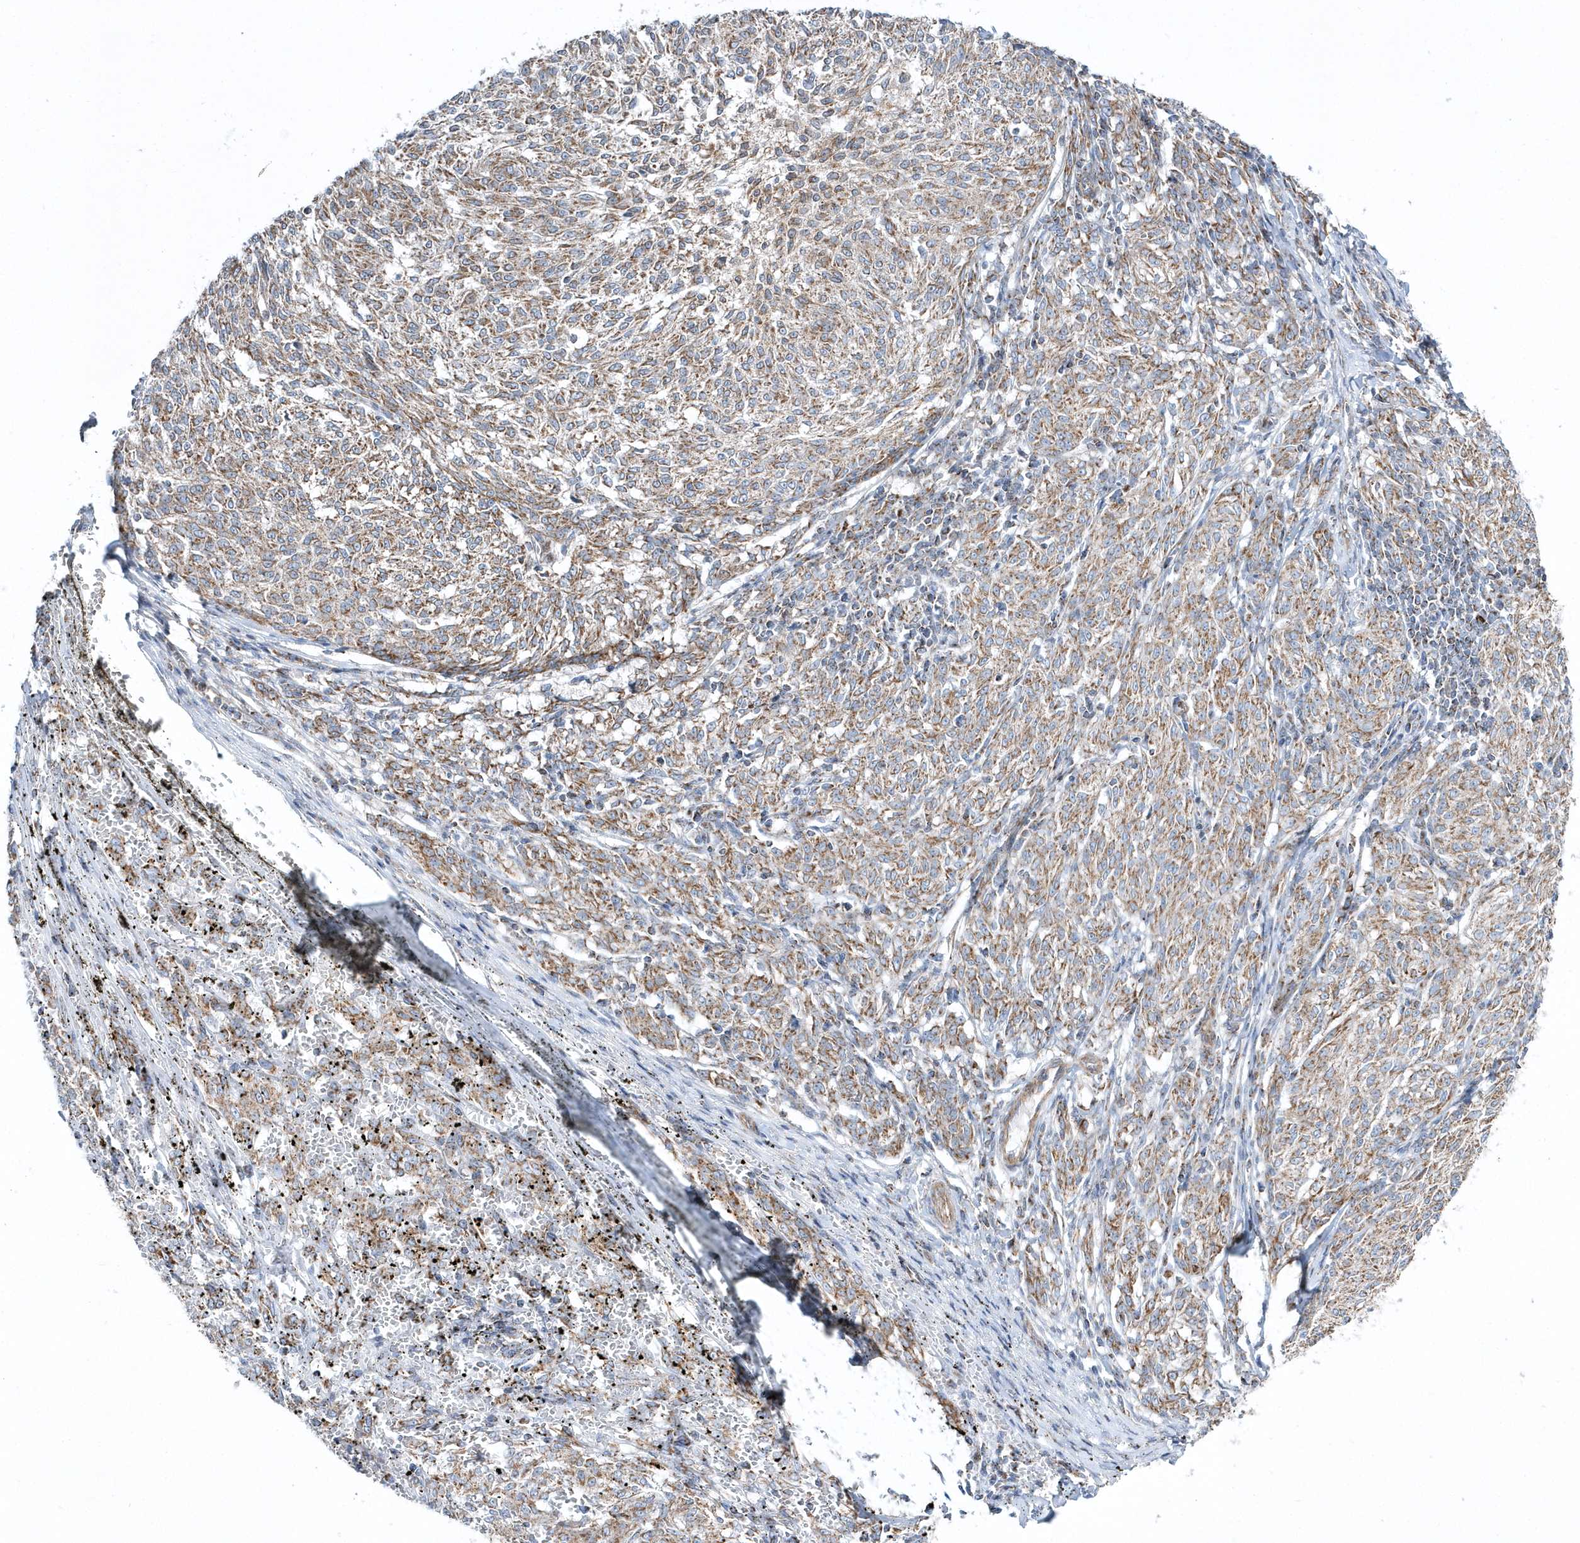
{"staining": {"intensity": "moderate", "quantity": ">75%", "location": "cytoplasmic/membranous"}, "tissue": "melanoma", "cell_type": "Tumor cells", "image_type": "cancer", "snomed": [{"axis": "morphology", "description": "Malignant melanoma, NOS"}, {"axis": "topography", "description": "Skin"}], "caption": "Immunohistochemical staining of malignant melanoma shows medium levels of moderate cytoplasmic/membranous protein expression in approximately >75% of tumor cells.", "gene": "OPA1", "patient": {"sex": "female", "age": 72}}